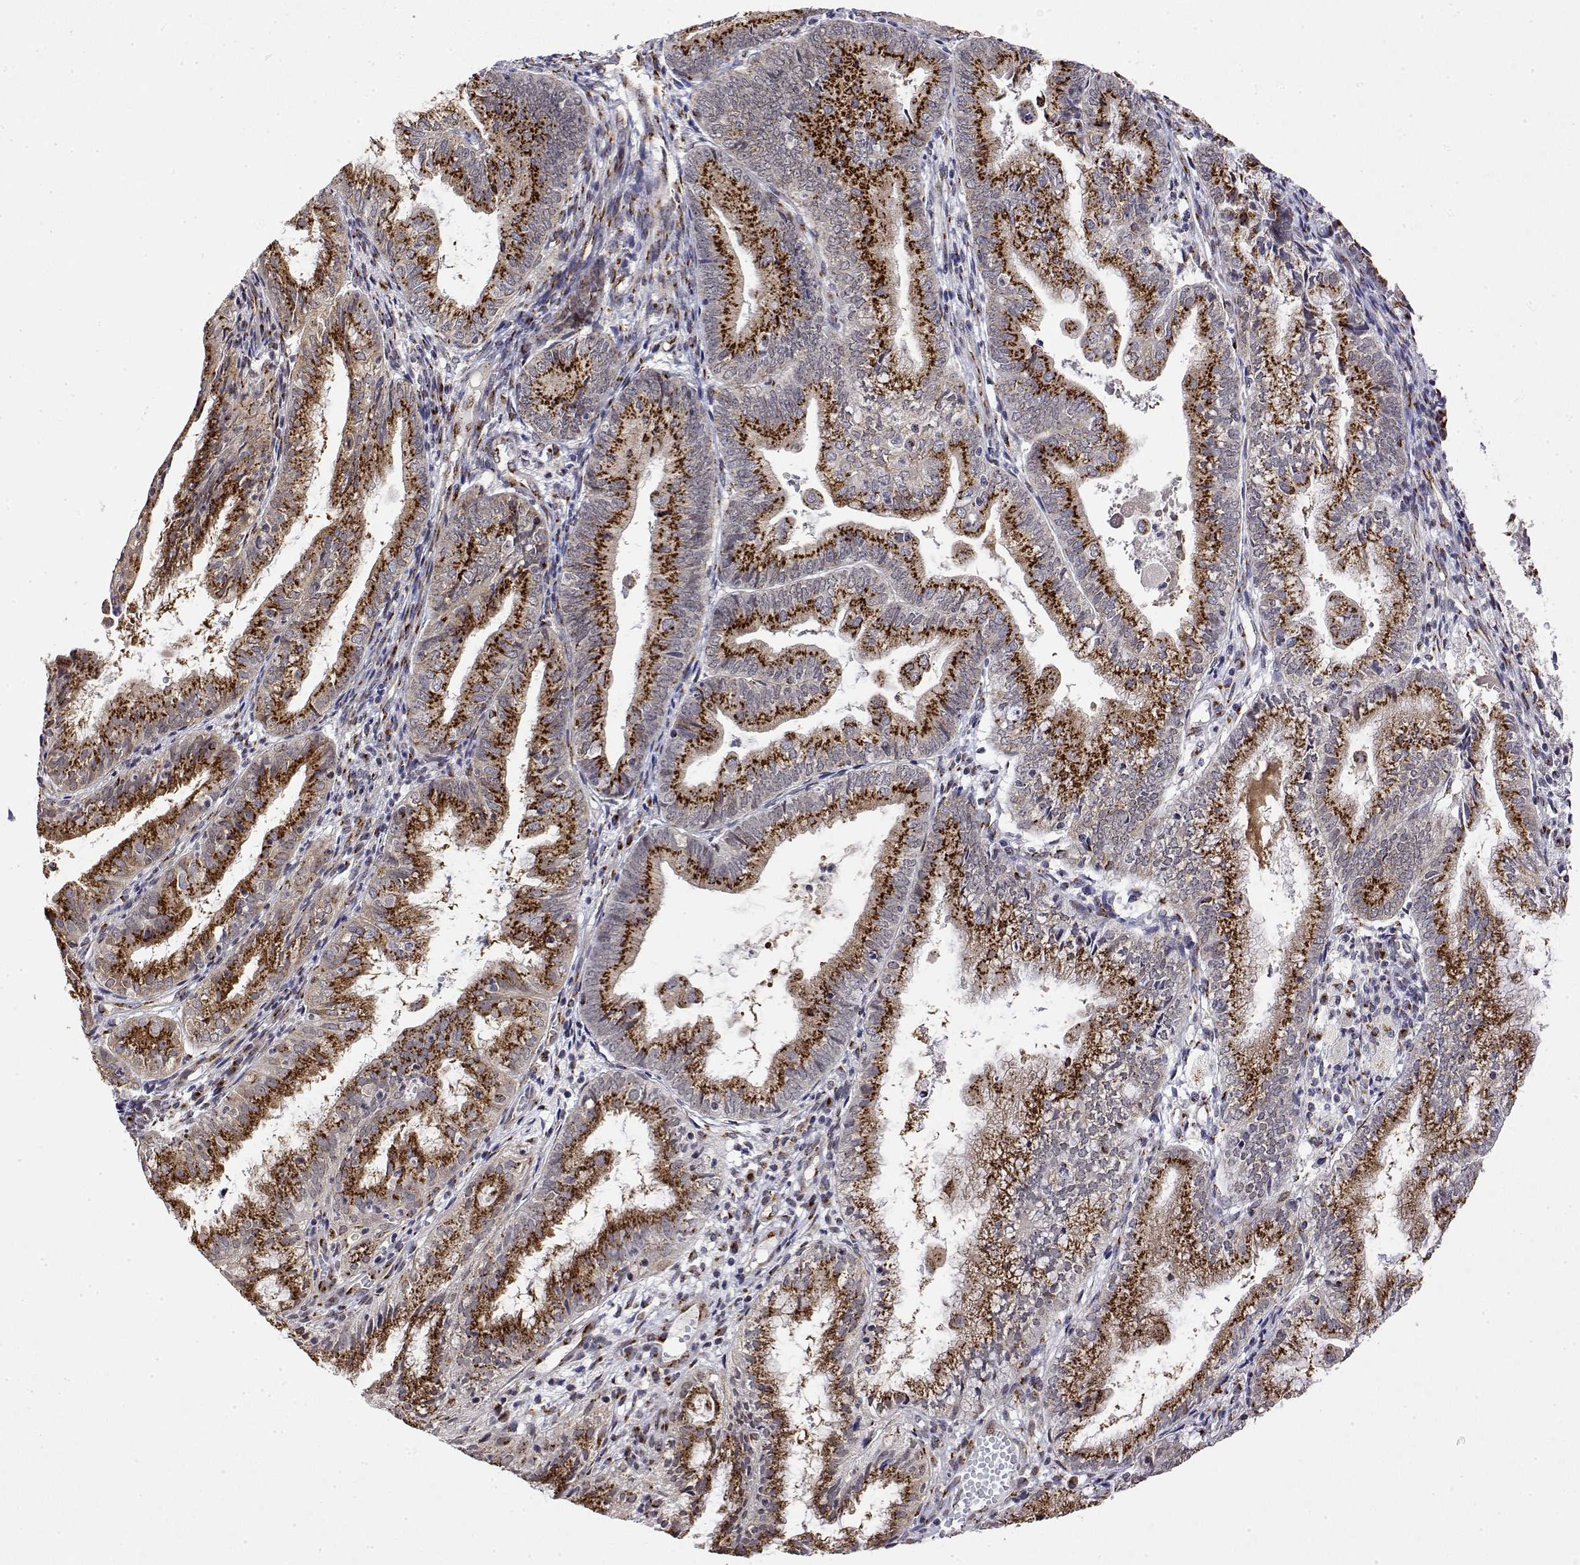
{"staining": {"intensity": "strong", "quantity": ">75%", "location": "cytoplasmic/membranous"}, "tissue": "endometrial cancer", "cell_type": "Tumor cells", "image_type": "cancer", "snomed": [{"axis": "morphology", "description": "Adenocarcinoma, NOS"}, {"axis": "topography", "description": "Endometrium"}], "caption": "This is an image of immunohistochemistry staining of endometrial adenocarcinoma, which shows strong staining in the cytoplasmic/membranous of tumor cells.", "gene": "YIPF3", "patient": {"sex": "female", "age": 55}}